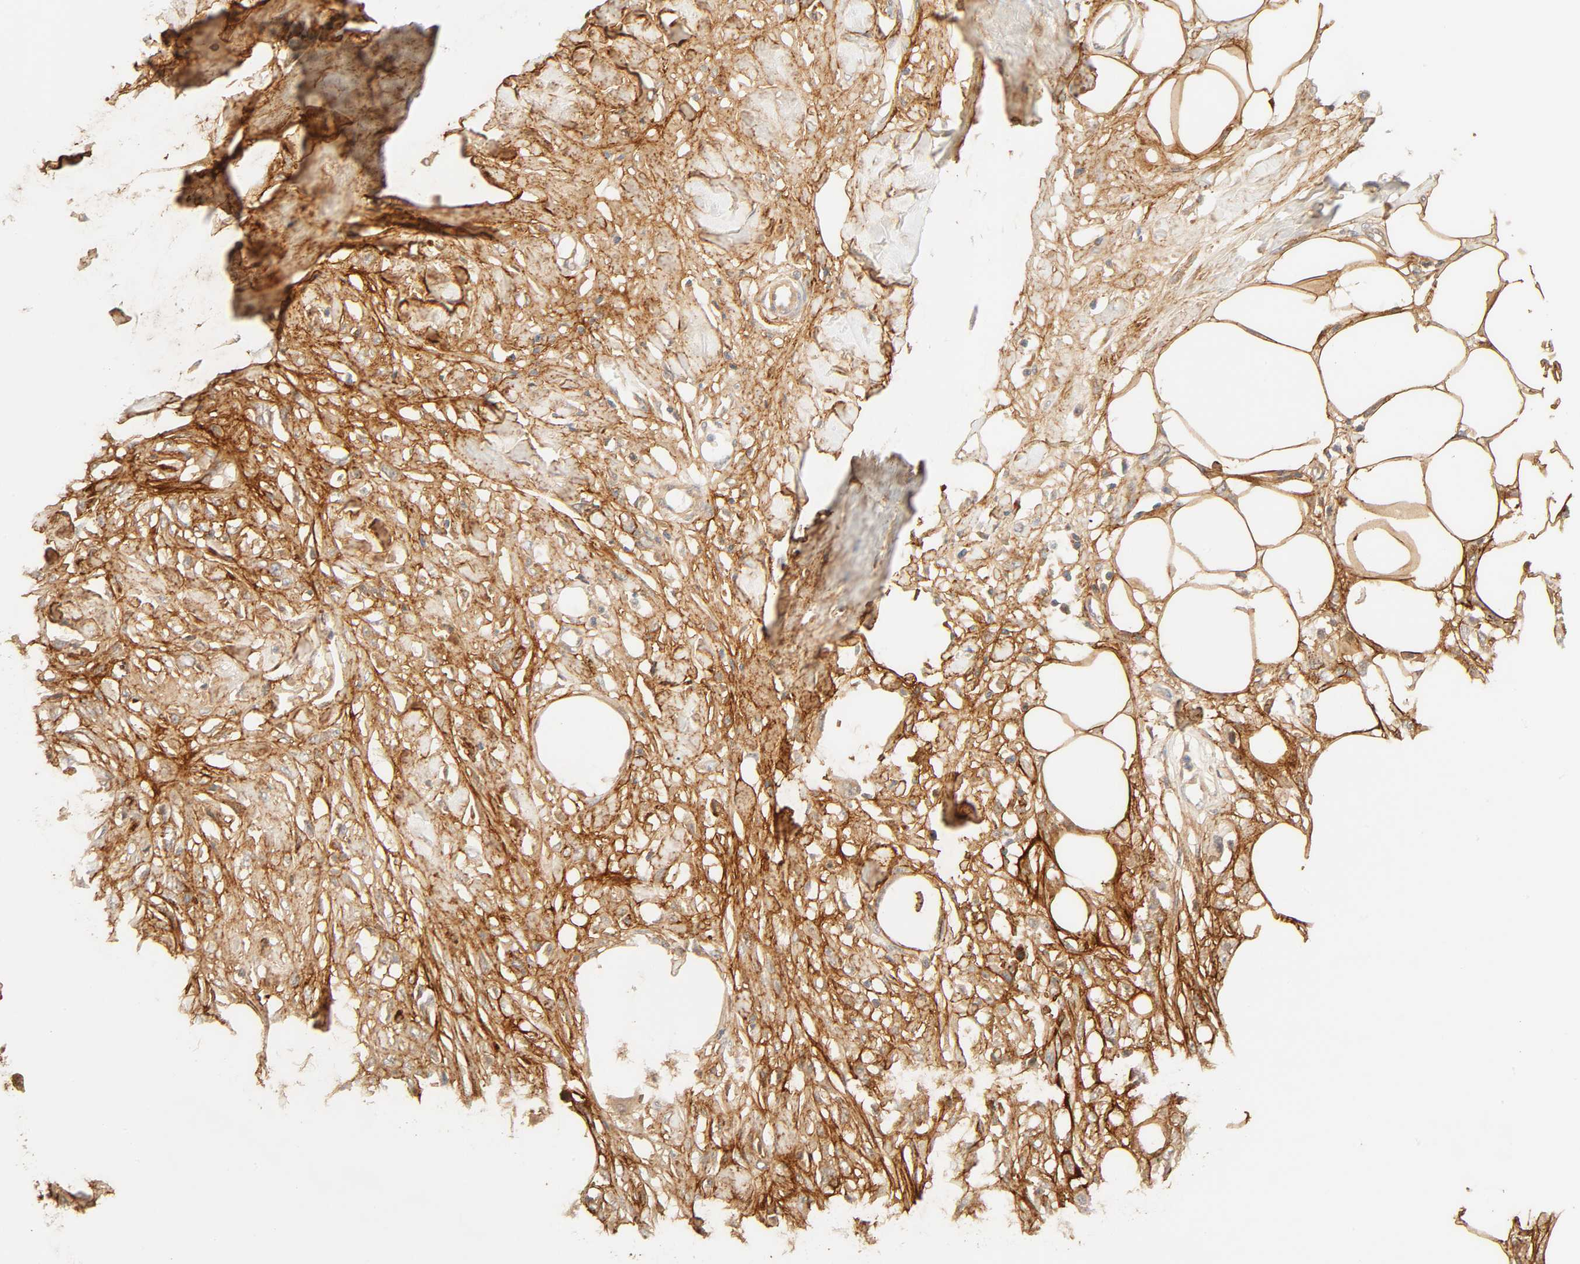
{"staining": {"intensity": "weak", "quantity": "25%-75%", "location": "cytoplasmic/membranous"}, "tissue": "skin cancer", "cell_type": "Tumor cells", "image_type": "cancer", "snomed": [{"axis": "morphology", "description": "Normal tissue, NOS"}, {"axis": "morphology", "description": "Squamous cell carcinoma, NOS"}, {"axis": "topography", "description": "Skin"}], "caption": "A brown stain shows weak cytoplasmic/membranous expression of a protein in squamous cell carcinoma (skin) tumor cells.", "gene": "CACNA1G", "patient": {"sex": "female", "age": 59}}